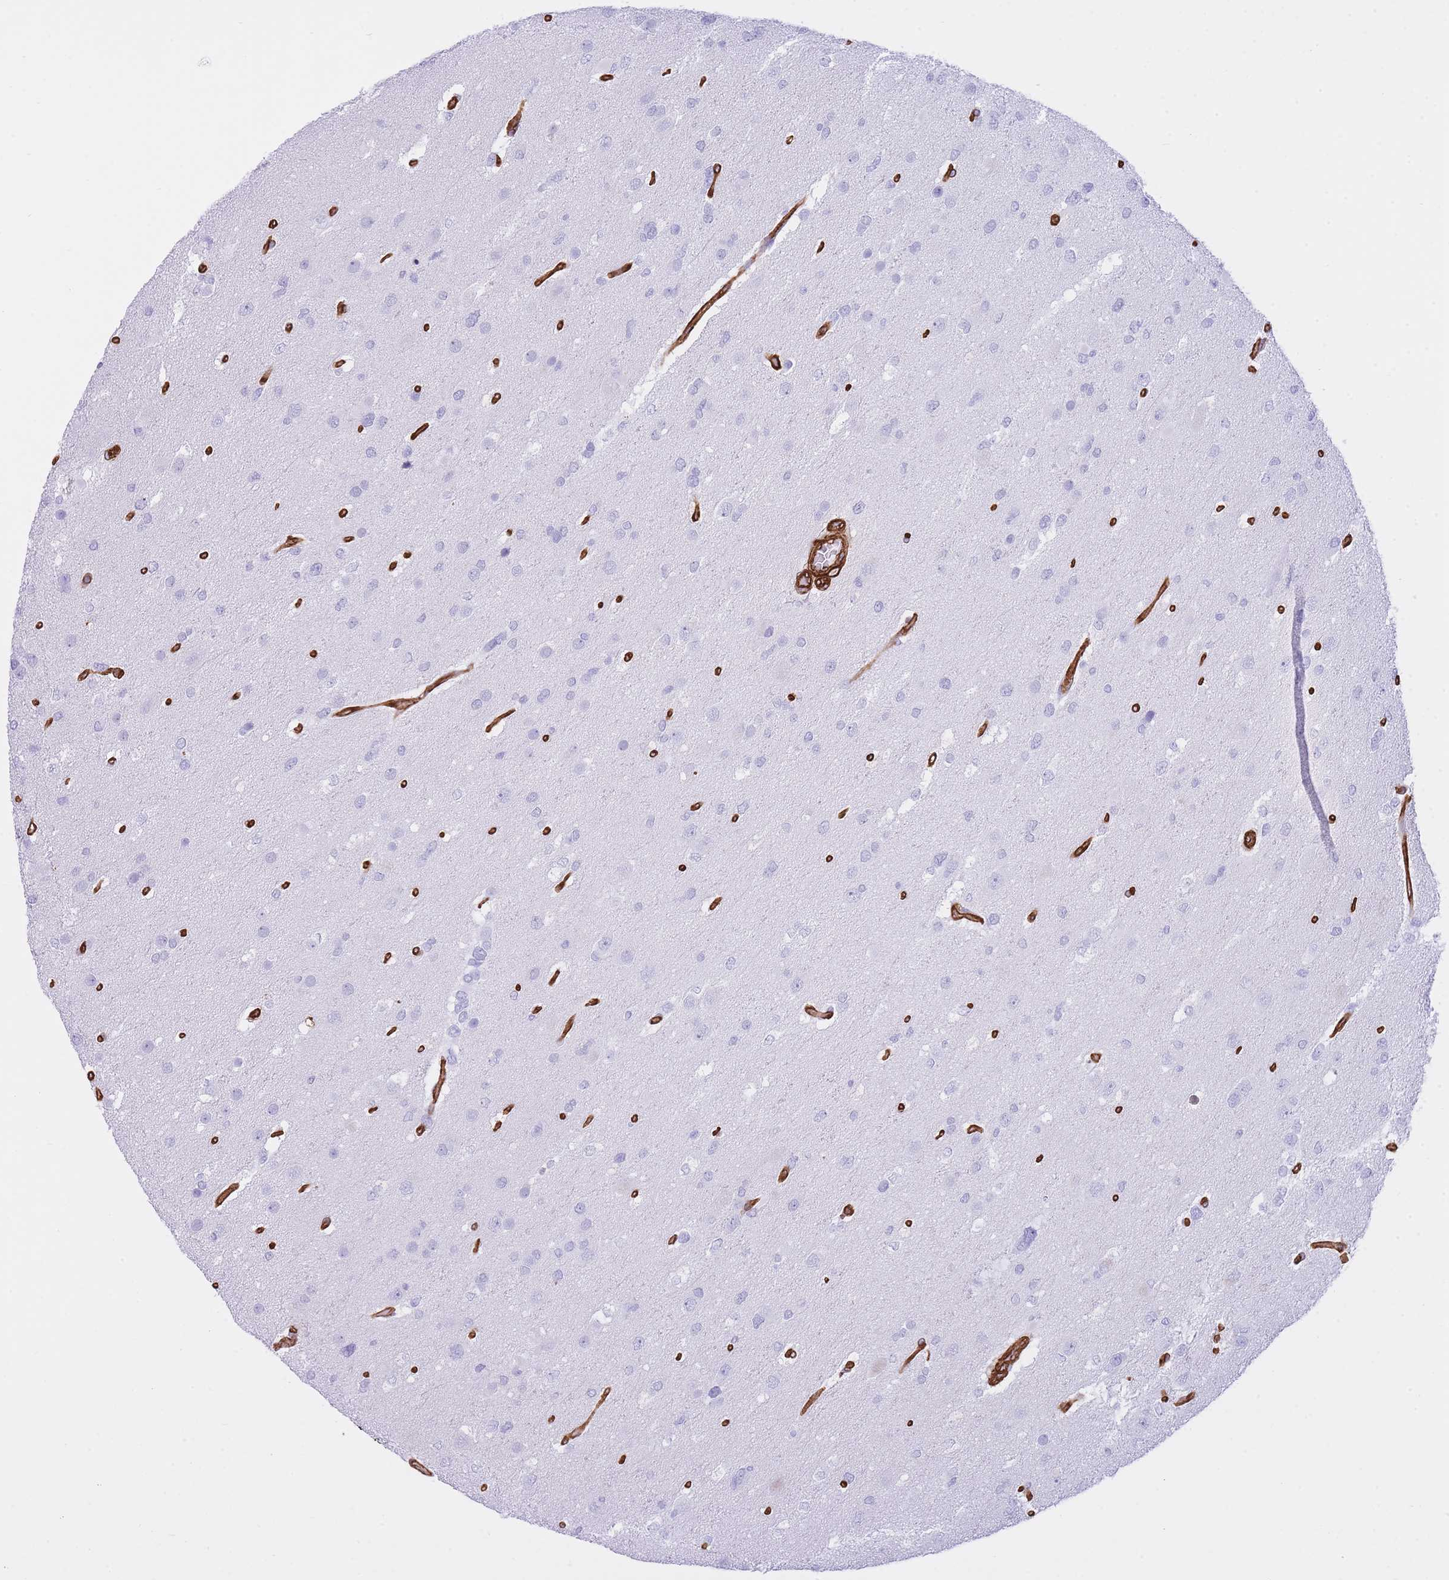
{"staining": {"intensity": "negative", "quantity": "none", "location": "none"}, "tissue": "glioma", "cell_type": "Tumor cells", "image_type": "cancer", "snomed": [{"axis": "morphology", "description": "Glioma, malignant, High grade"}, {"axis": "topography", "description": "Brain"}], "caption": "DAB (3,3'-diaminobenzidine) immunohistochemical staining of human malignant glioma (high-grade) displays no significant expression in tumor cells.", "gene": "CAVIN1", "patient": {"sex": "male", "age": 53}}